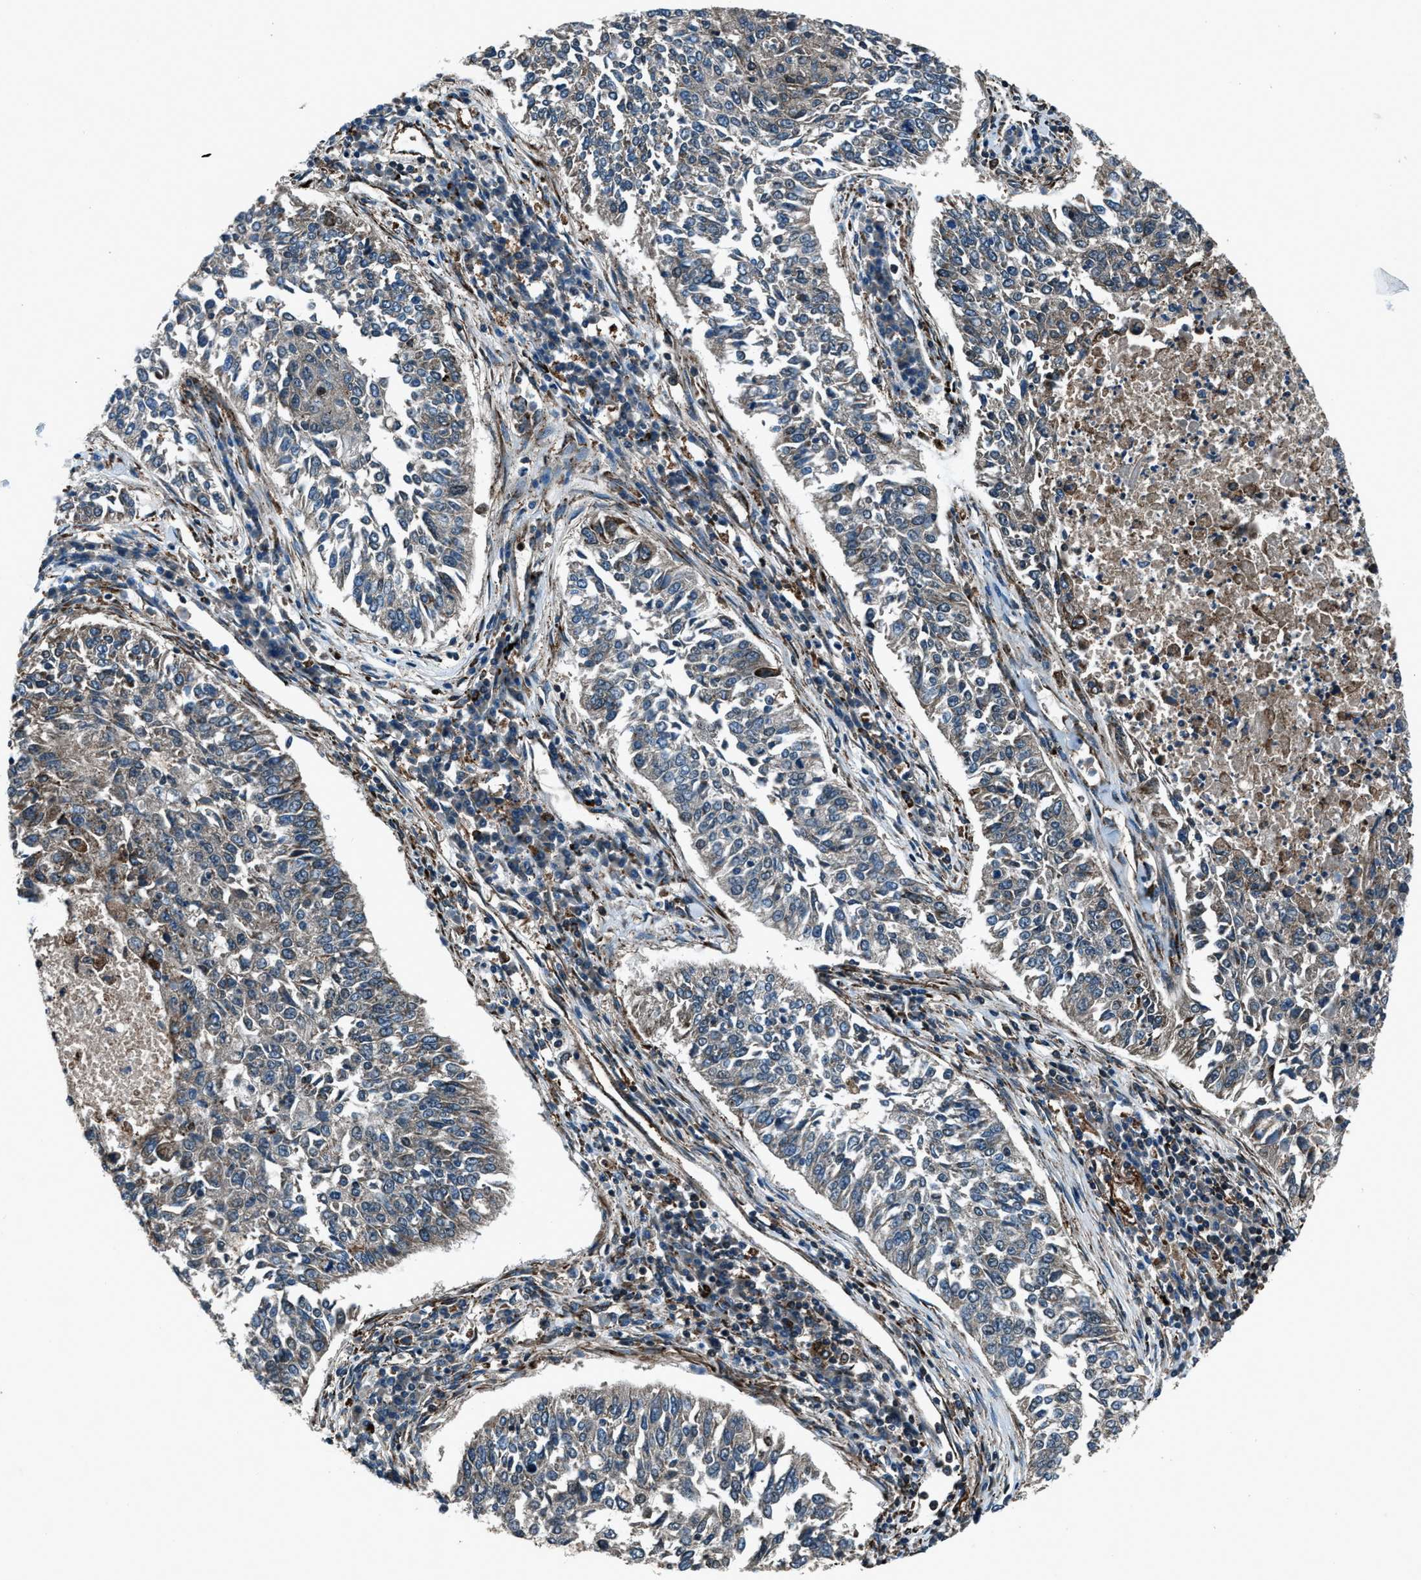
{"staining": {"intensity": "weak", "quantity": "25%-75%", "location": "cytoplasmic/membranous"}, "tissue": "lung cancer", "cell_type": "Tumor cells", "image_type": "cancer", "snomed": [{"axis": "morphology", "description": "Normal tissue, NOS"}, {"axis": "morphology", "description": "Squamous cell carcinoma, NOS"}, {"axis": "topography", "description": "Cartilage tissue"}, {"axis": "topography", "description": "Bronchus"}, {"axis": "topography", "description": "Lung"}], "caption": "Squamous cell carcinoma (lung) stained with a protein marker shows weak staining in tumor cells.", "gene": "SNX30", "patient": {"sex": "female", "age": 49}}